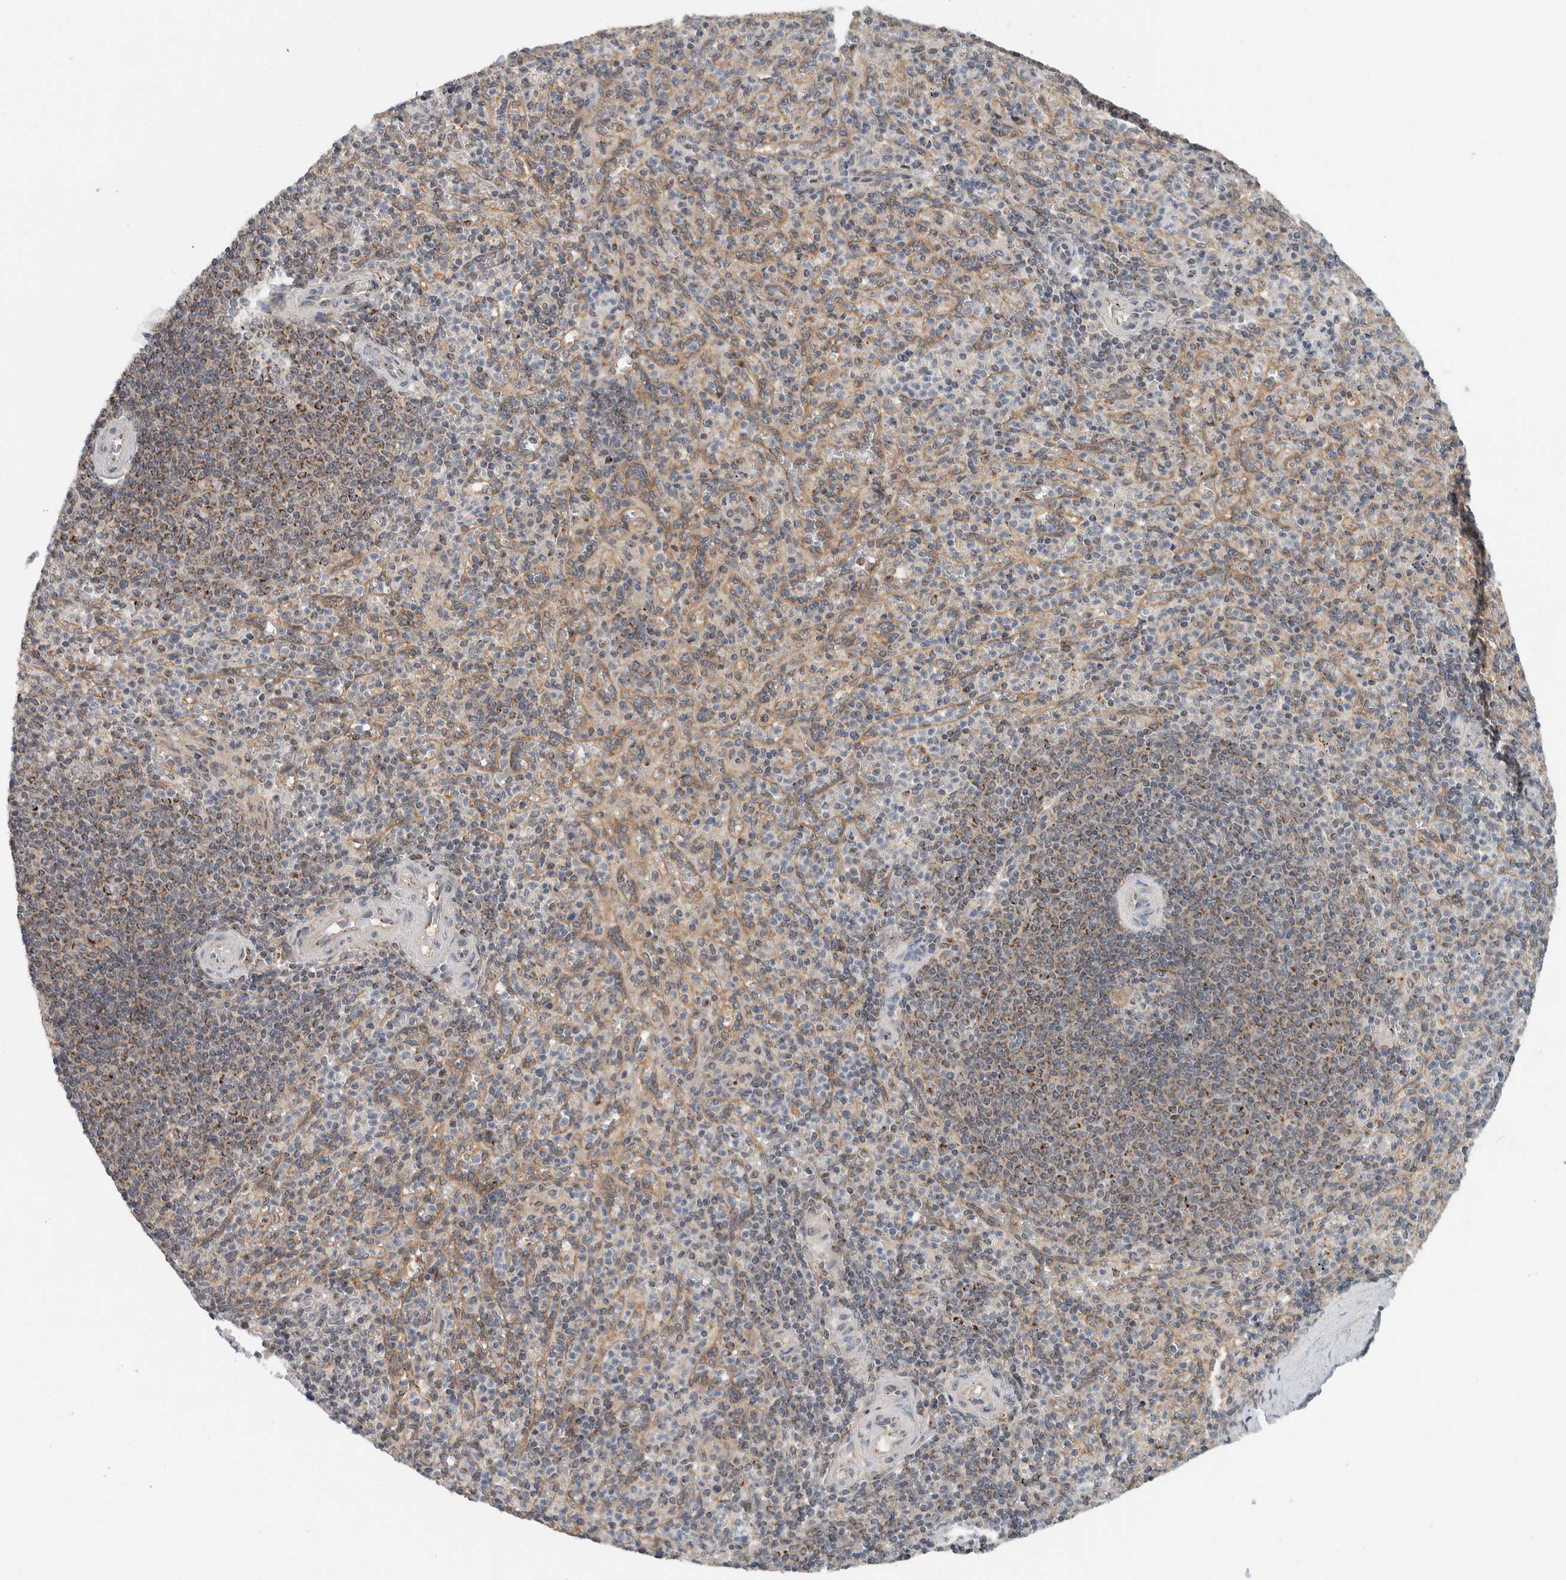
{"staining": {"intensity": "weak", "quantity": "<25%", "location": "cytoplasmic/membranous"}, "tissue": "spleen", "cell_type": "Cells in red pulp", "image_type": "normal", "snomed": [{"axis": "morphology", "description": "Normal tissue, NOS"}, {"axis": "topography", "description": "Spleen"}], "caption": "Immunohistochemistry (IHC) photomicrograph of normal spleen: human spleen stained with DAB demonstrates no significant protein staining in cells in red pulp. Brightfield microscopy of immunohistochemistry (IHC) stained with DAB (3,3'-diaminobenzidine) (brown) and hematoxylin (blue), captured at high magnification.", "gene": "RERE", "patient": {"sex": "male", "age": 36}}